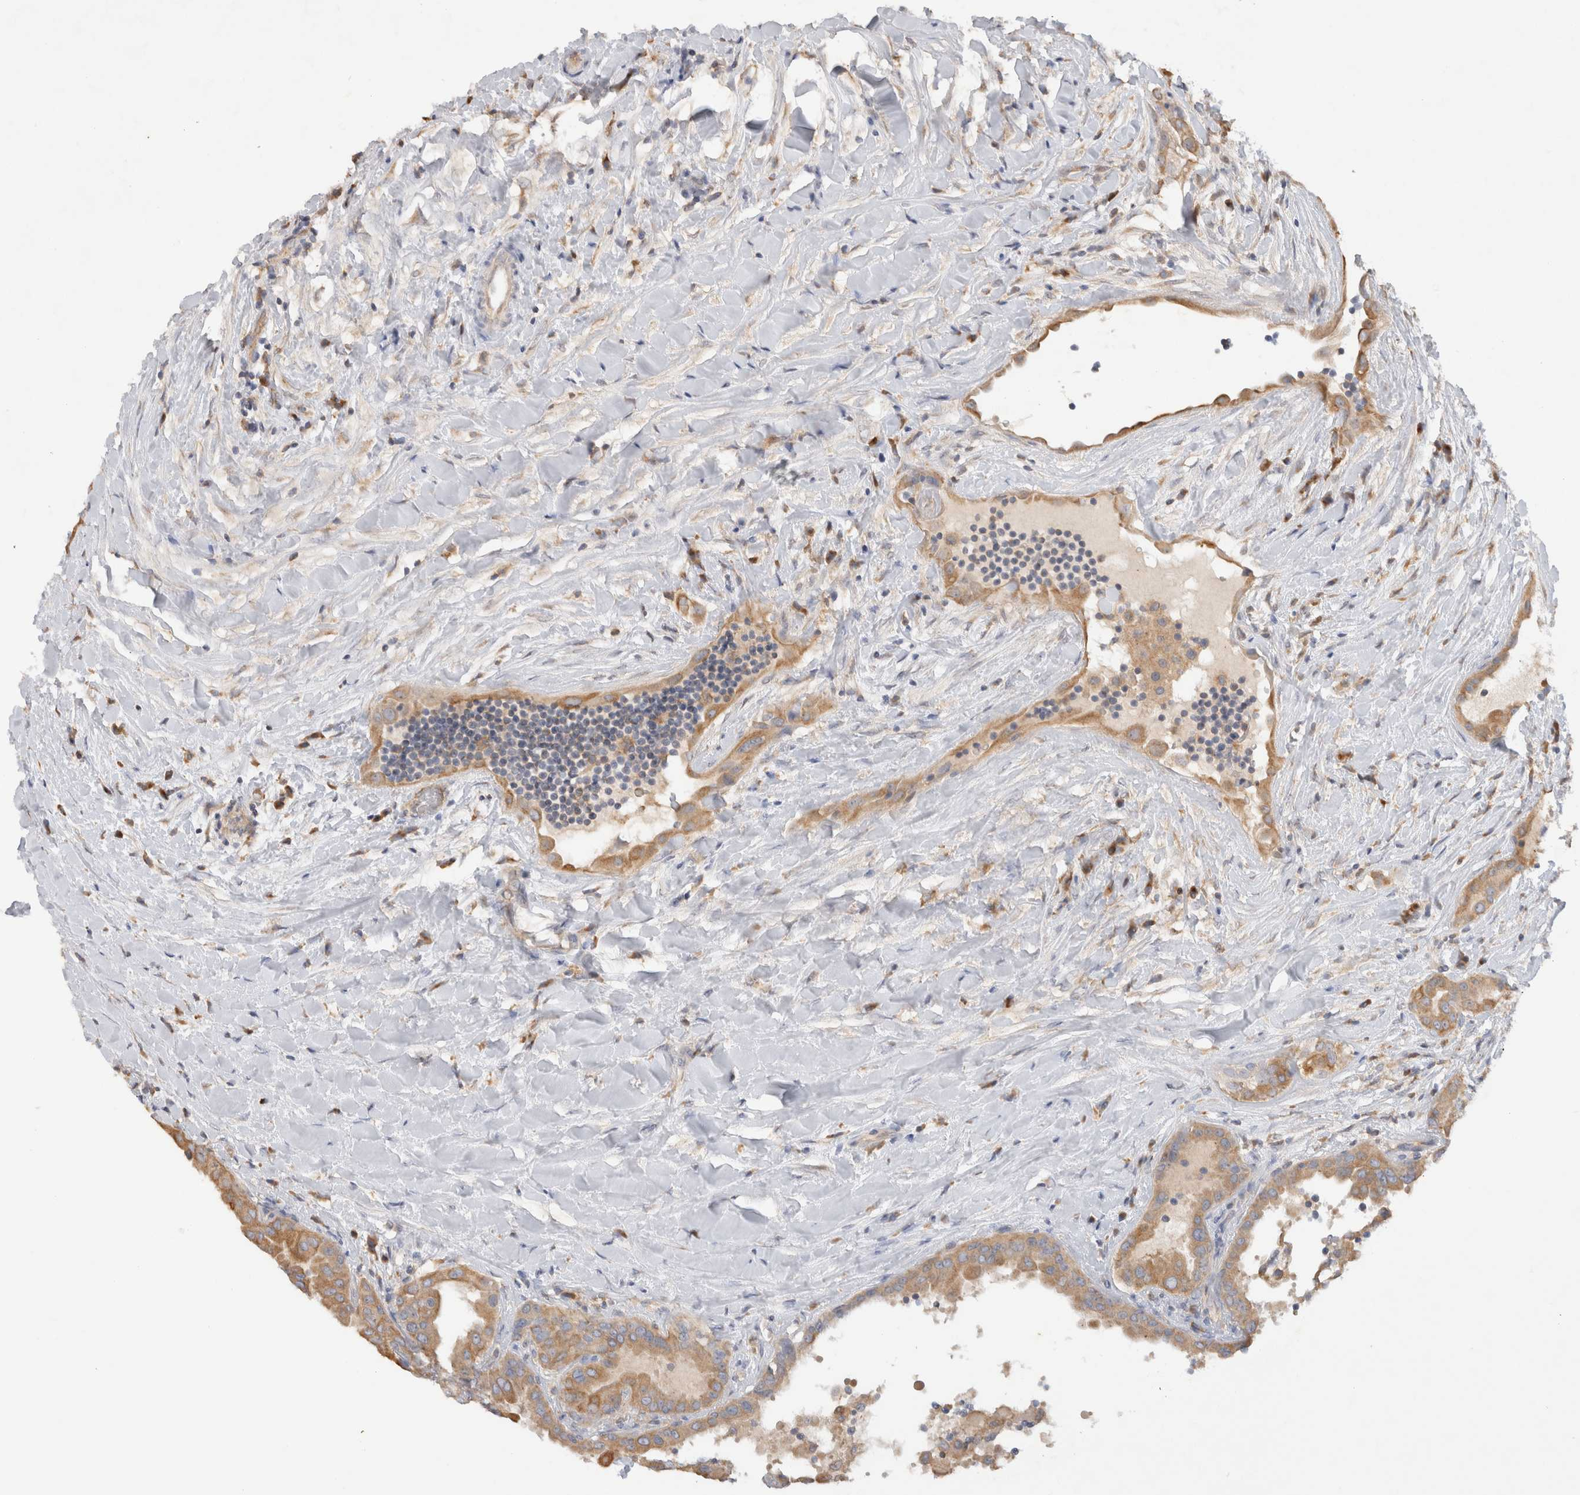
{"staining": {"intensity": "moderate", "quantity": ">75%", "location": "cytoplasmic/membranous"}, "tissue": "thyroid cancer", "cell_type": "Tumor cells", "image_type": "cancer", "snomed": [{"axis": "morphology", "description": "Papillary adenocarcinoma, NOS"}, {"axis": "topography", "description": "Thyroid gland"}], "caption": "Thyroid cancer (papillary adenocarcinoma) stained for a protein (brown) shows moderate cytoplasmic/membranous positive staining in about >75% of tumor cells.", "gene": "GAS1", "patient": {"sex": "male", "age": 33}}